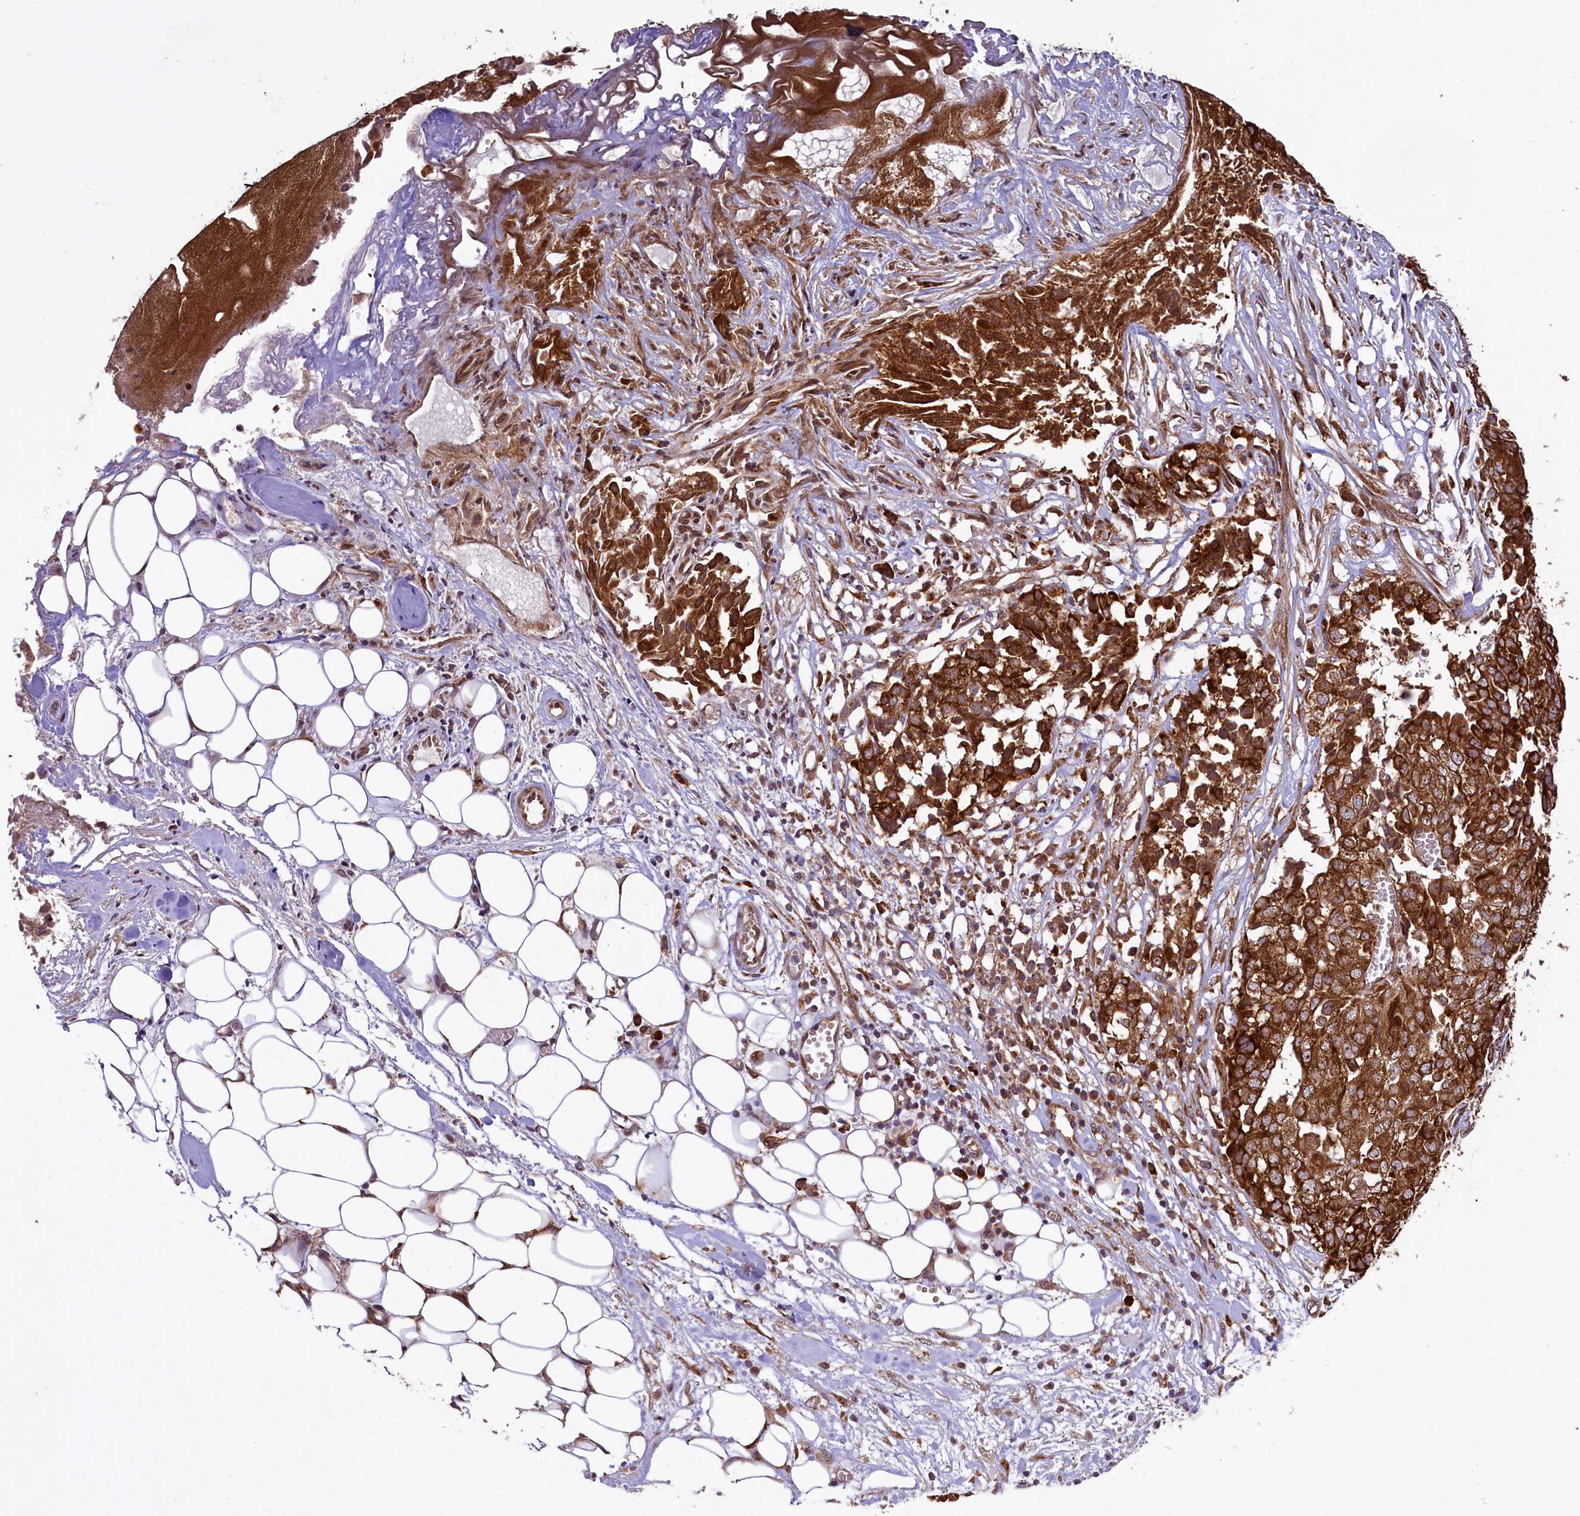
{"staining": {"intensity": "strong", "quantity": ">75%", "location": "cytoplasmic/membranous,nuclear"}, "tissue": "ovarian cancer", "cell_type": "Tumor cells", "image_type": "cancer", "snomed": [{"axis": "morphology", "description": "Cystadenocarcinoma, serous, NOS"}, {"axis": "topography", "description": "Soft tissue"}, {"axis": "topography", "description": "Ovary"}], "caption": "Immunohistochemistry (IHC) (DAB) staining of serous cystadenocarcinoma (ovarian) exhibits strong cytoplasmic/membranous and nuclear protein expression in approximately >75% of tumor cells.", "gene": "LARP4", "patient": {"sex": "female", "age": 57}}